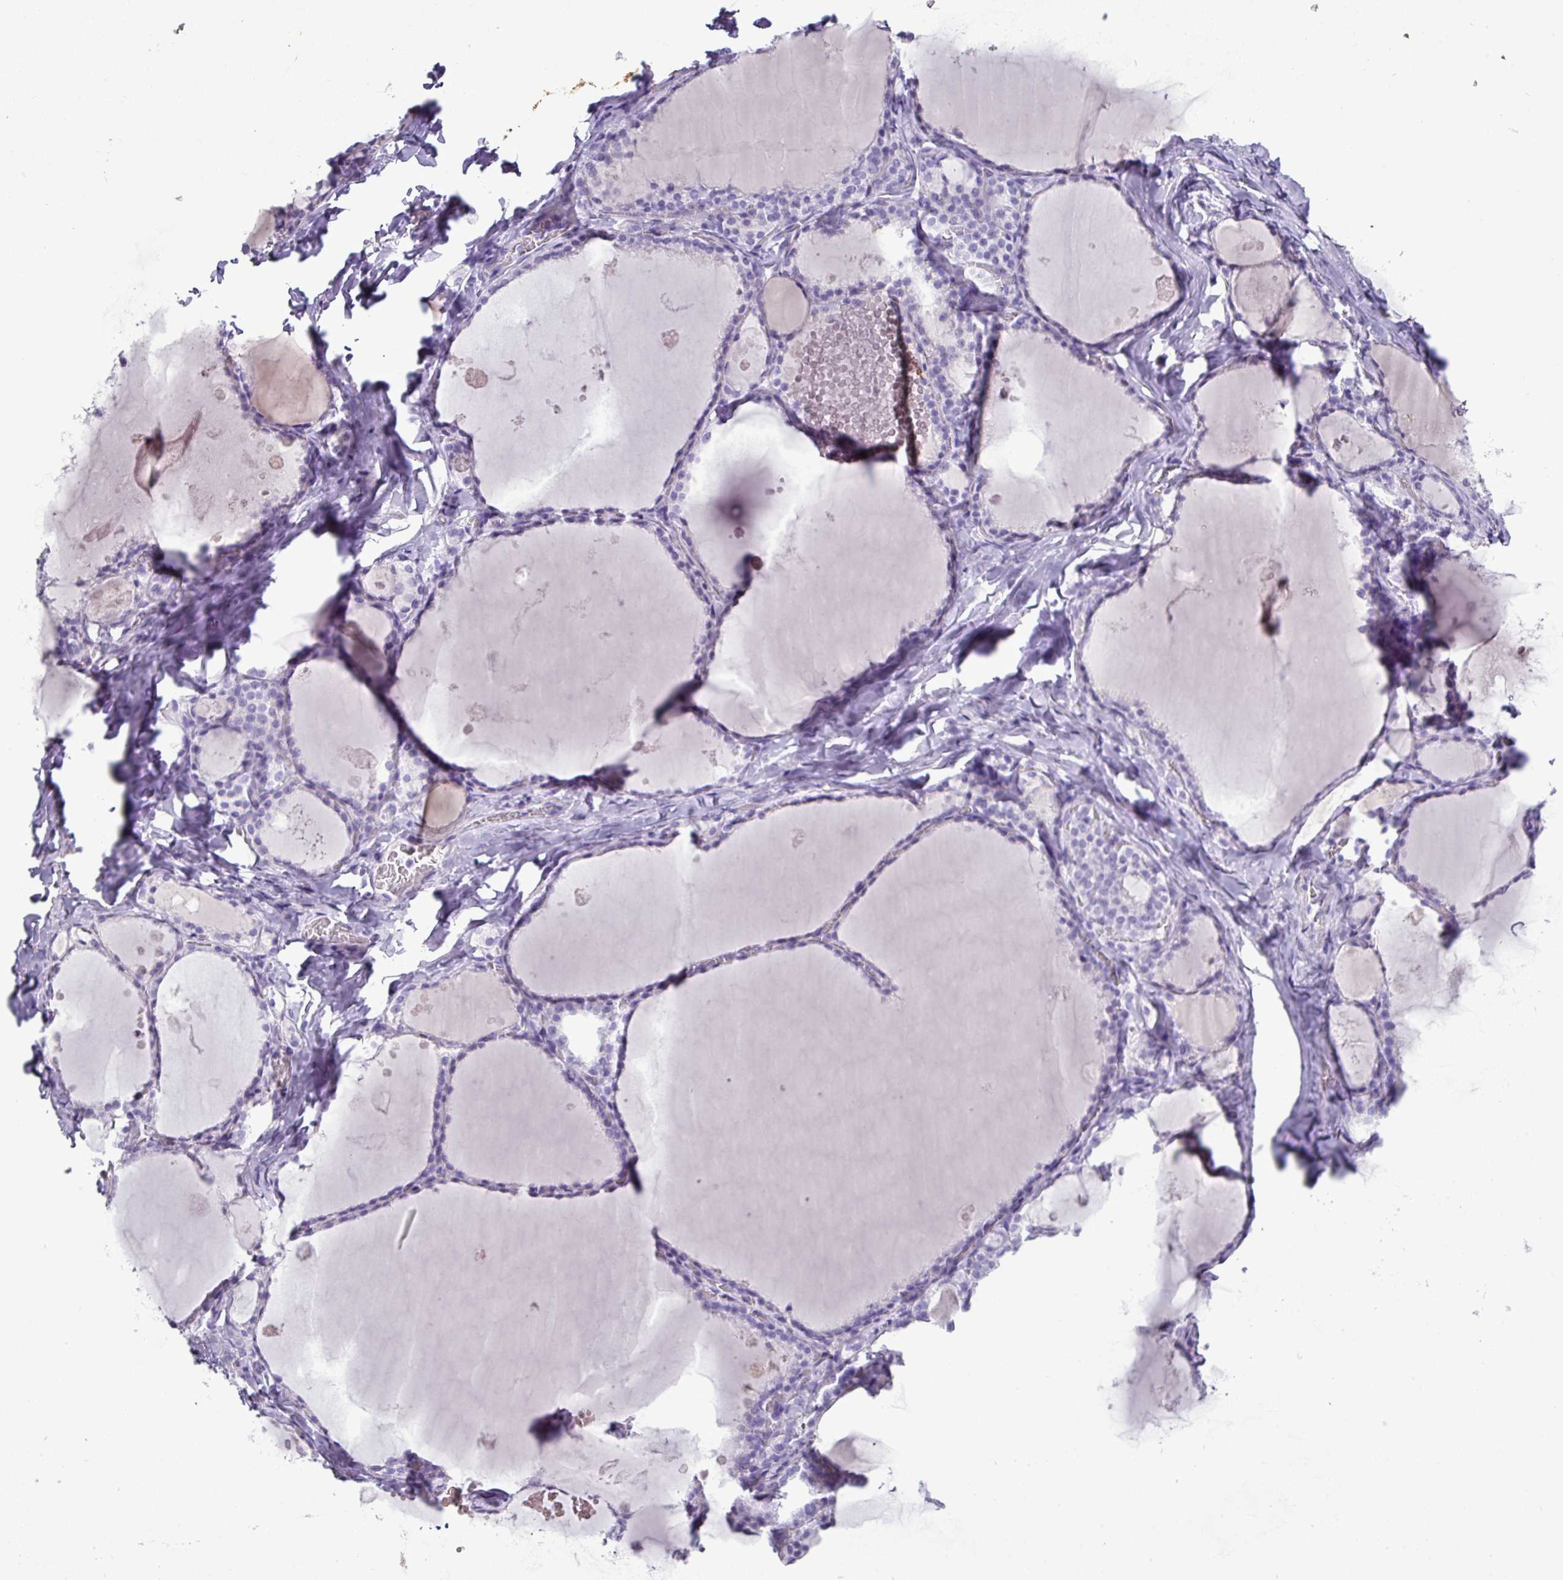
{"staining": {"intensity": "negative", "quantity": "none", "location": "none"}, "tissue": "thyroid gland", "cell_type": "Glandular cells", "image_type": "normal", "snomed": [{"axis": "morphology", "description": "Normal tissue, NOS"}, {"axis": "topography", "description": "Thyroid gland"}], "caption": "DAB immunohistochemical staining of unremarkable human thyroid gland displays no significant staining in glandular cells.", "gene": "GSTA1", "patient": {"sex": "male", "age": 56}}